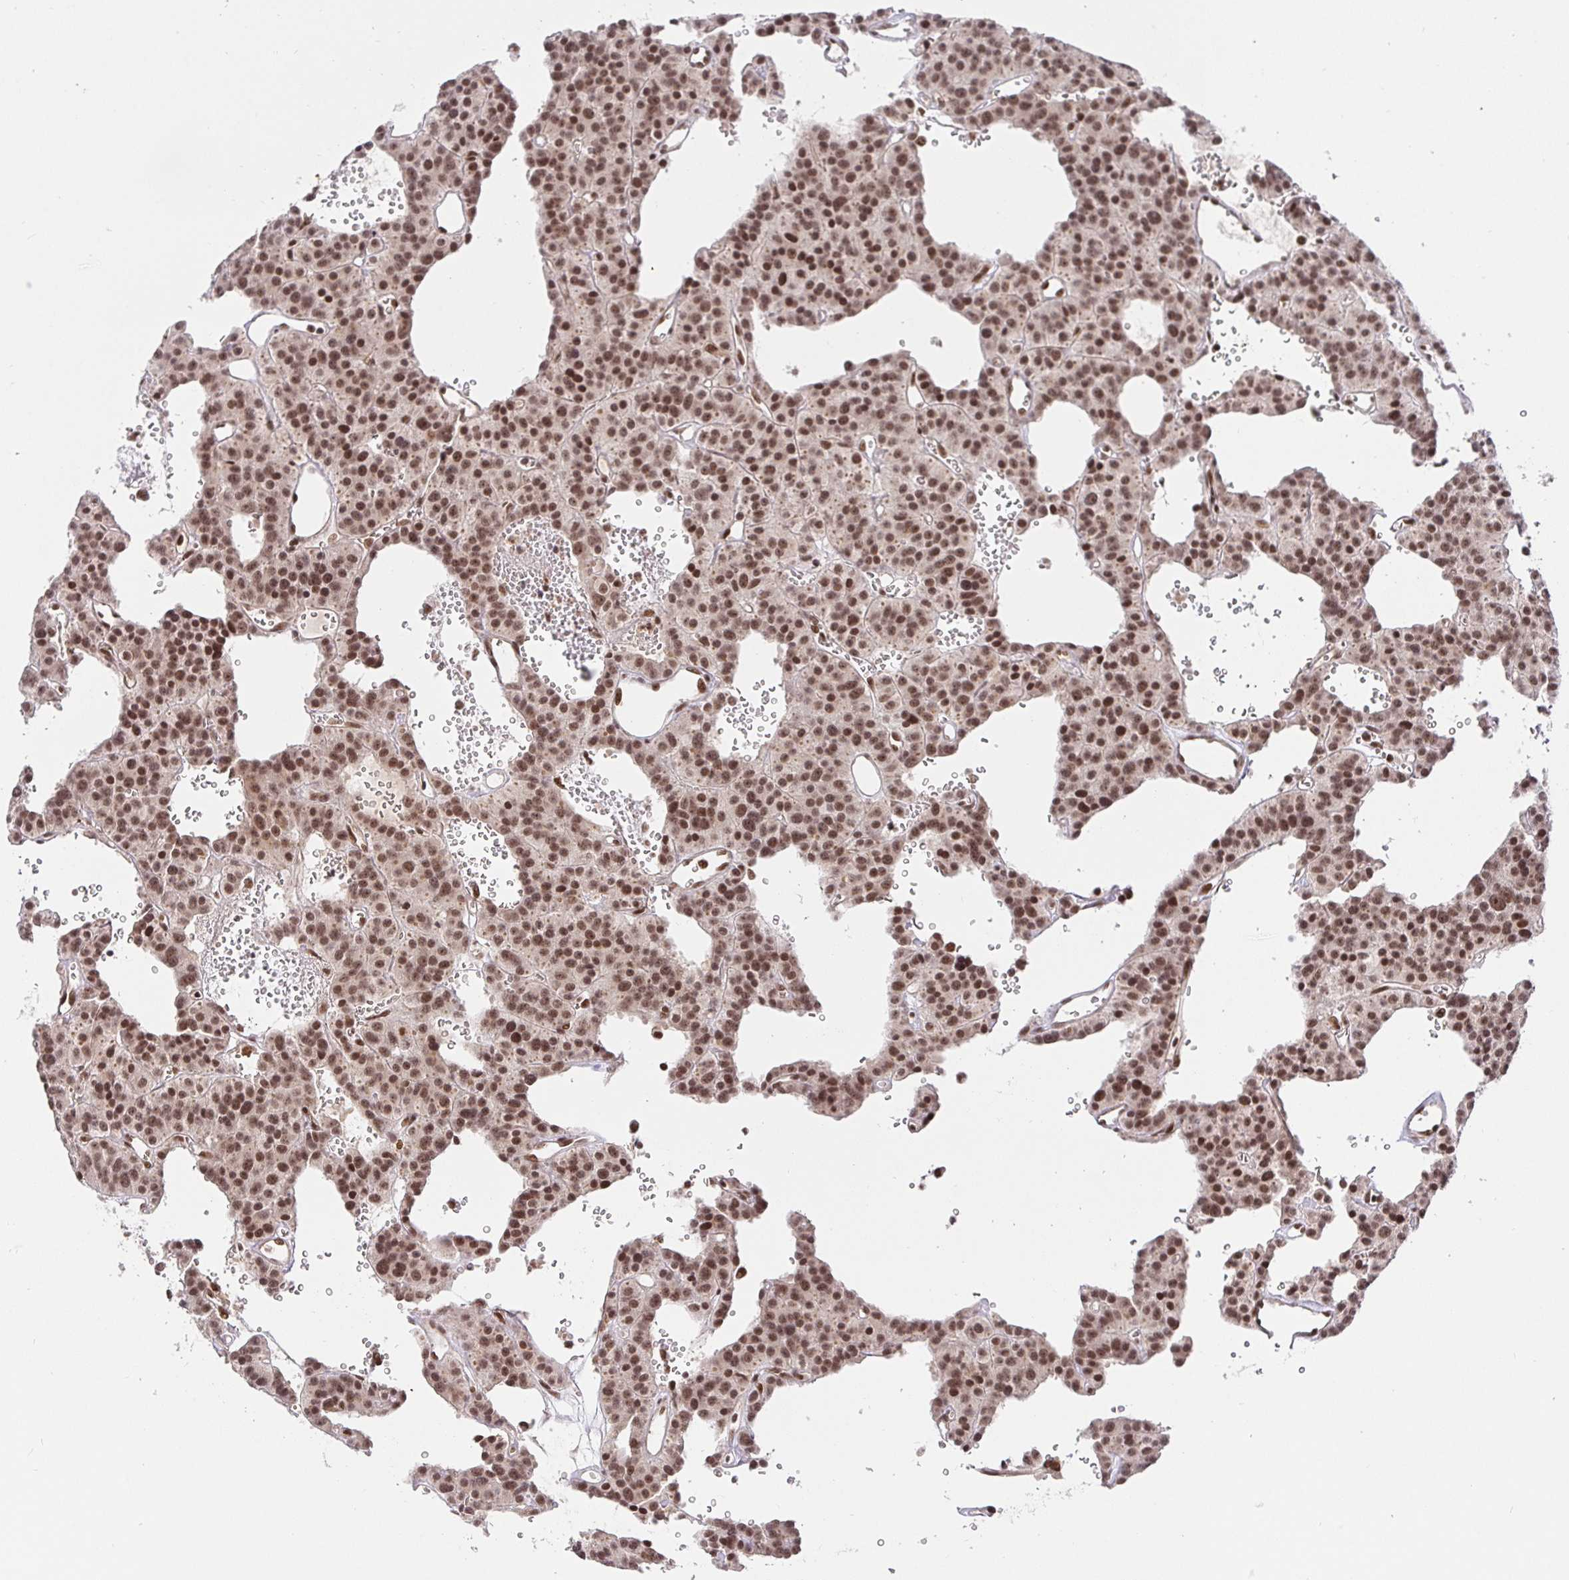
{"staining": {"intensity": "moderate", "quantity": ">75%", "location": "nuclear"}, "tissue": "carcinoid", "cell_type": "Tumor cells", "image_type": "cancer", "snomed": [{"axis": "morphology", "description": "Carcinoid, malignant, NOS"}, {"axis": "topography", "description": "Lung"}], "caption": "Carcinoid (malignant) was stained to show a protein in brown. There is medium levels of moderate nuclear staining in approximately >75% of tumor cells.", "gene": "USF1", "patient": {"sex": "female", "age": 71}}